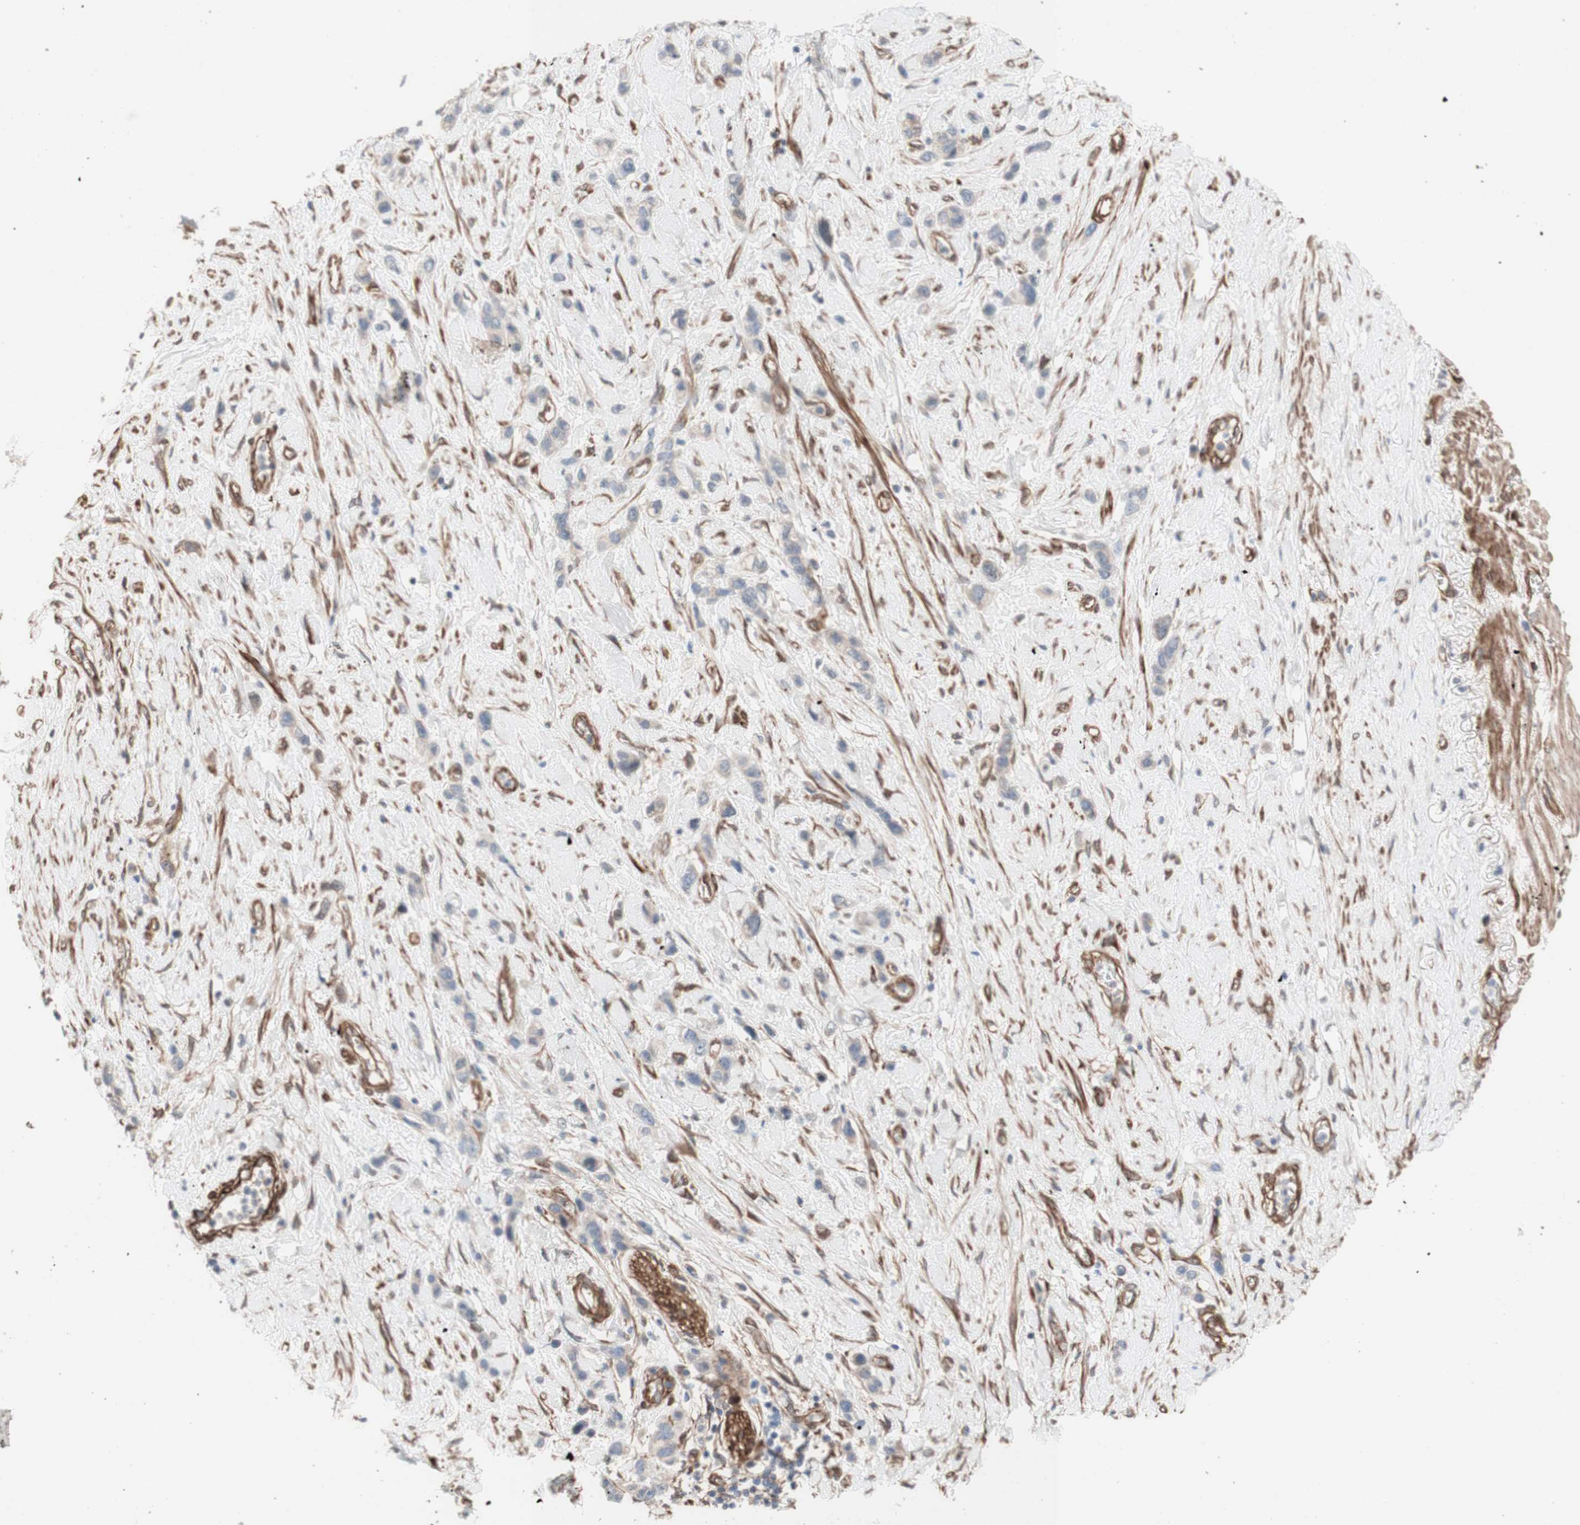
{"staining": {"intensity": "weak", "quantity": ">75%", "location": "cytoplasmic/membranous"}, "tissue": "stomach cancer", "cell_type": "Tumor cells", "image_type": "cancer", "snomed": [{"axis": "morphology", "description": "Adenocarcinoma, NOS"}, {"axis": "morphology", "description": "Adenocarcinoma, High grade"}, {"axis": "topography", "description": "Stomach, upper"}, {"axis": "topography", "description": "Stomach, lower"}], "caption": "Stomach cancer tissue demonstrates weak cytoplasmic/membranous positivity in about >75% of tumor cells The protein is stained brown, and the nuclei are stained in blue (DAB (3,3'-diaminobenzidine) IHC with brightfield microscopy, high magnification).", "gene": "CNN3", "patient": {"sex": "female", "age": 65}}